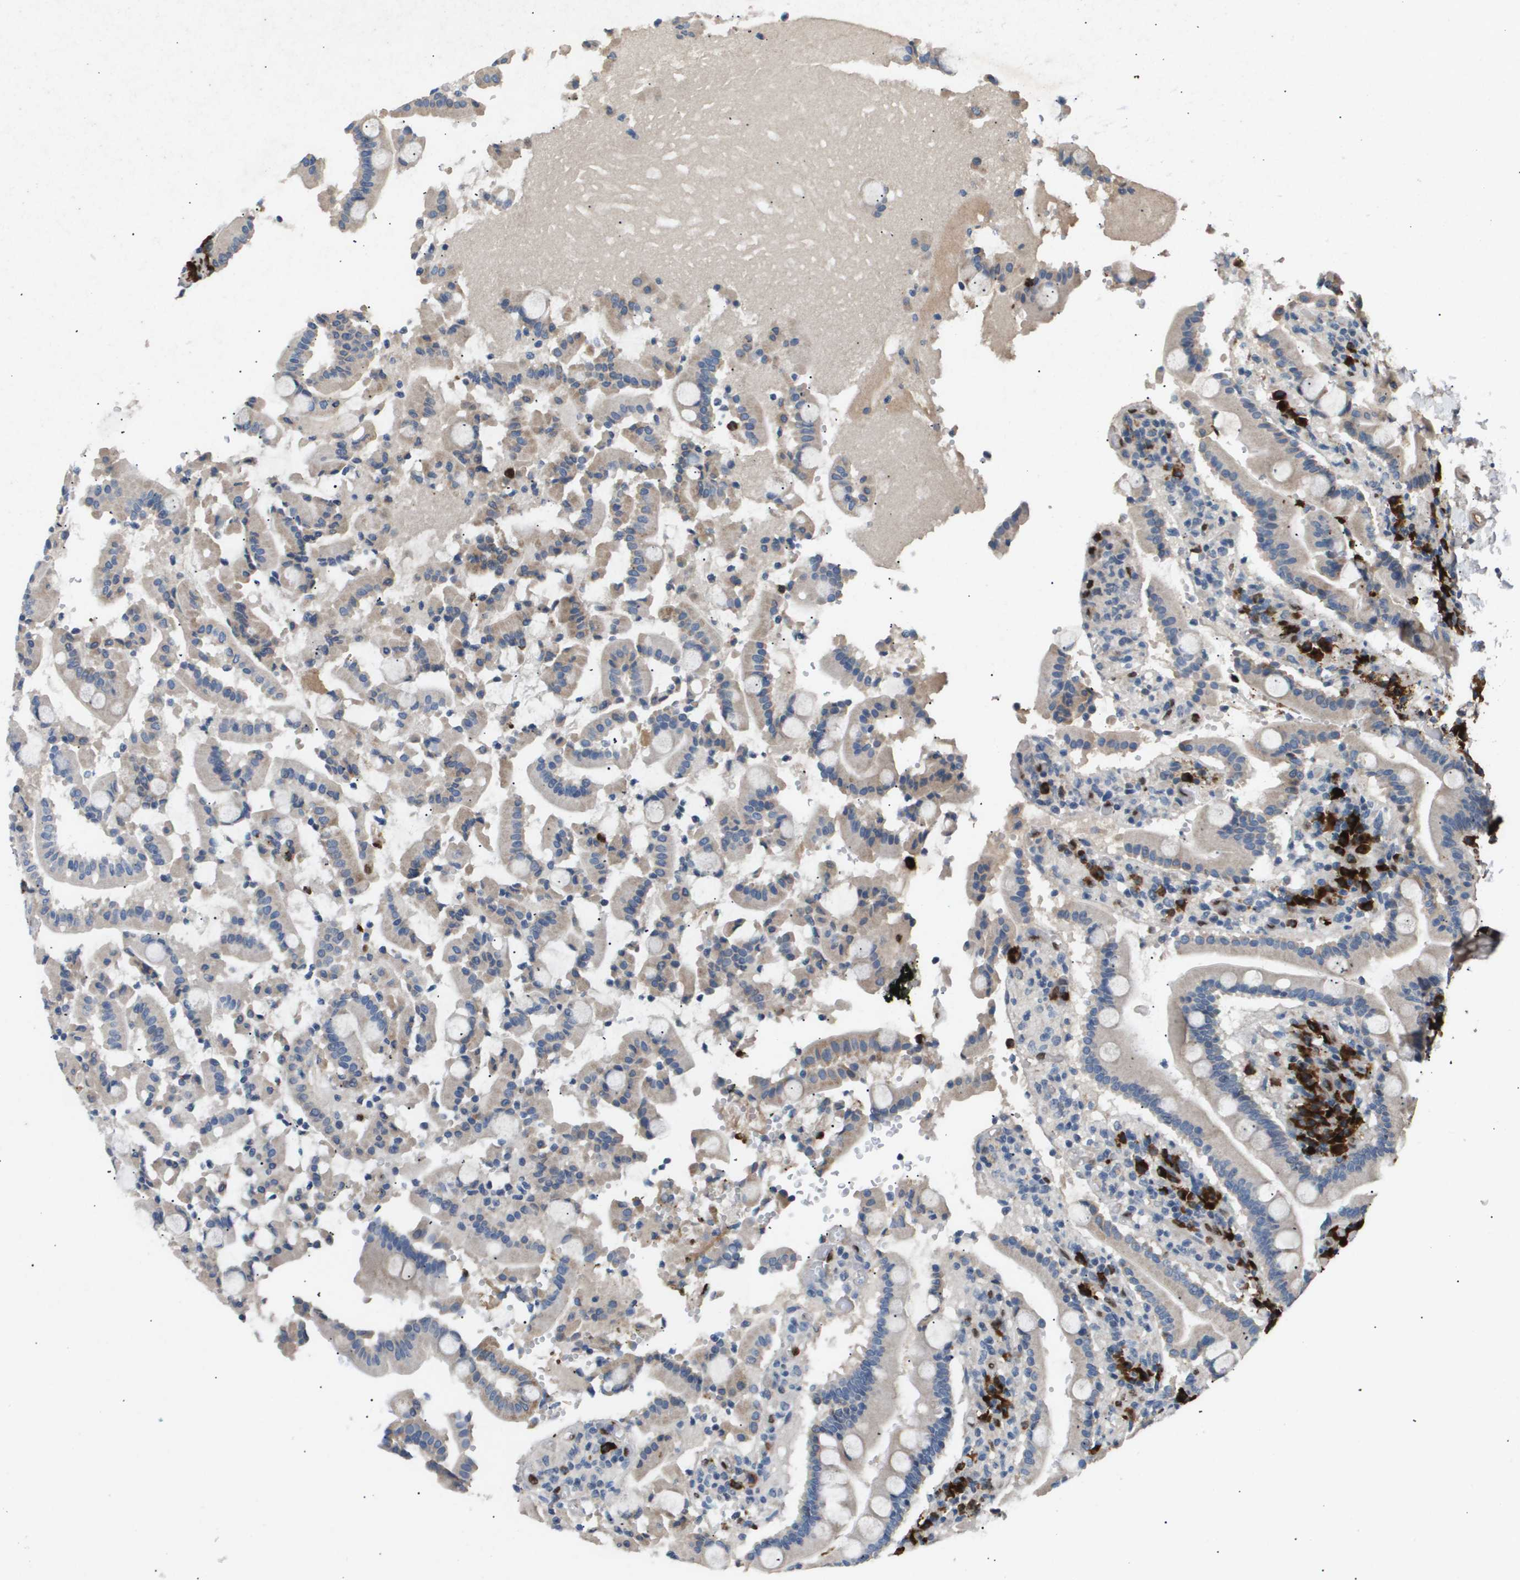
{"staining": {"intensity": "weak", "quantity": "<25%", "location": "cytoplasmic/membranous"}, "tissue": "duodenum", "cell_type": "Glandular cells", "image_type": "normal", "snomed": [{"axis": "morphology", "description": "Normal tissue, NOS"}, {"axis": "topography", "description": "Small intestine, NOS"}], "caption": "Micrograph shows no significant protein positivity in glandular cells of normal duodenum. (DAB IHC with hematoxylin counter stain).", "gene": "ERG", "patient": {"sex": "female", "age": 71}}